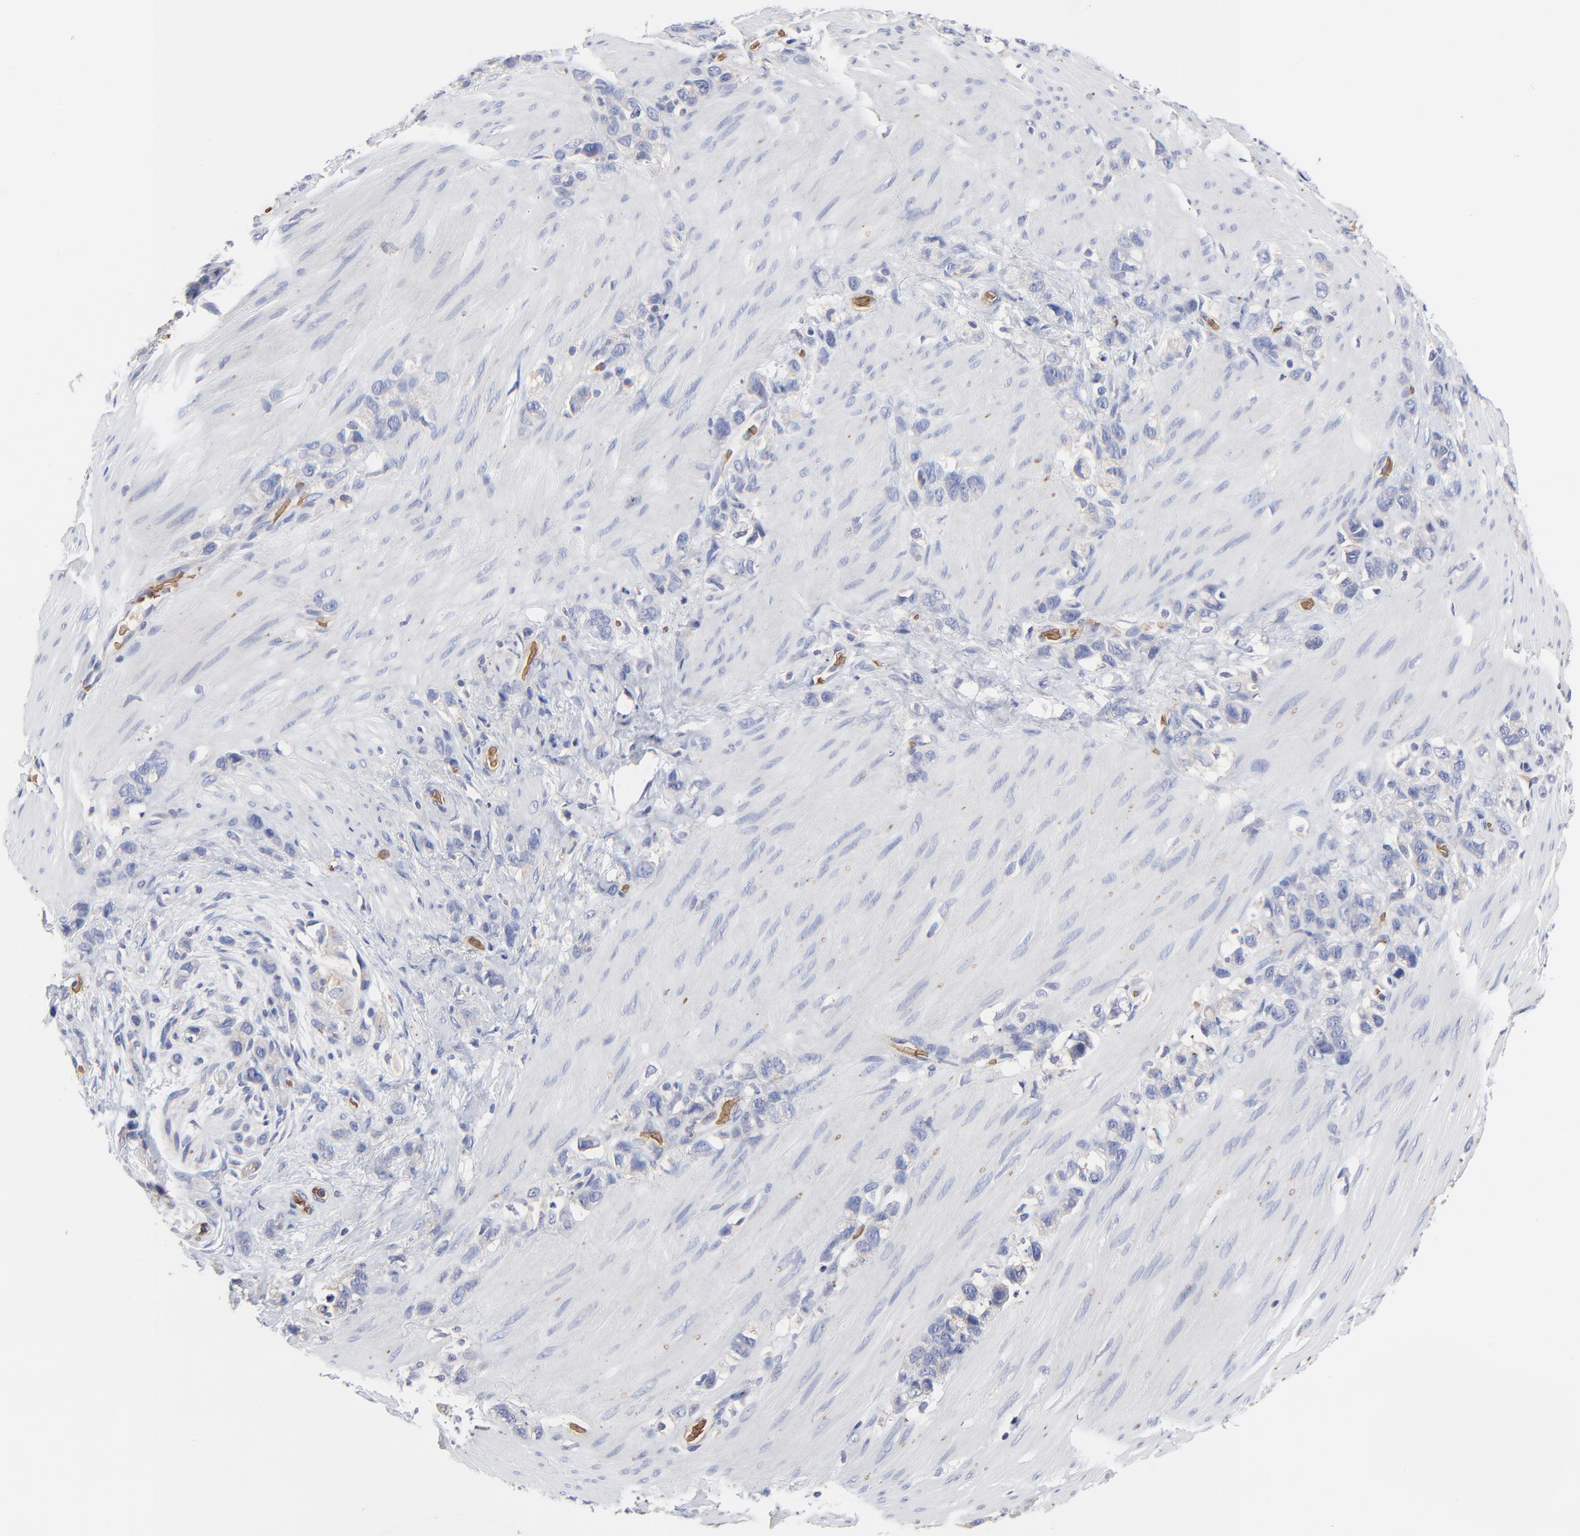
{"staining": {"intensity": "negative", "quantity": "none", "location": "none"}, "tissue": "stomach cancer", "cell_type": "Tumor cells", "image_type": "cancer", "snomed": [{"axis": "morphology", "description": "Normal tissue, NOS"}, {"axis": "morphology", "description": "Adenocarcinoma, NOS"}, {"axis": "morphology", "description": "Adenocarcinoma, High grade"}, {"axis": "topography", "description": "Stomach, upper"}, {"axis": "topography", "description": "Stomach"}], "caption": "A histopathology image of human high-grade adenocarcinoma (stomach) is negative for staining in tumor cells.", "gene": "PAG1", "patient": {"sex": "female", "age": 65}}